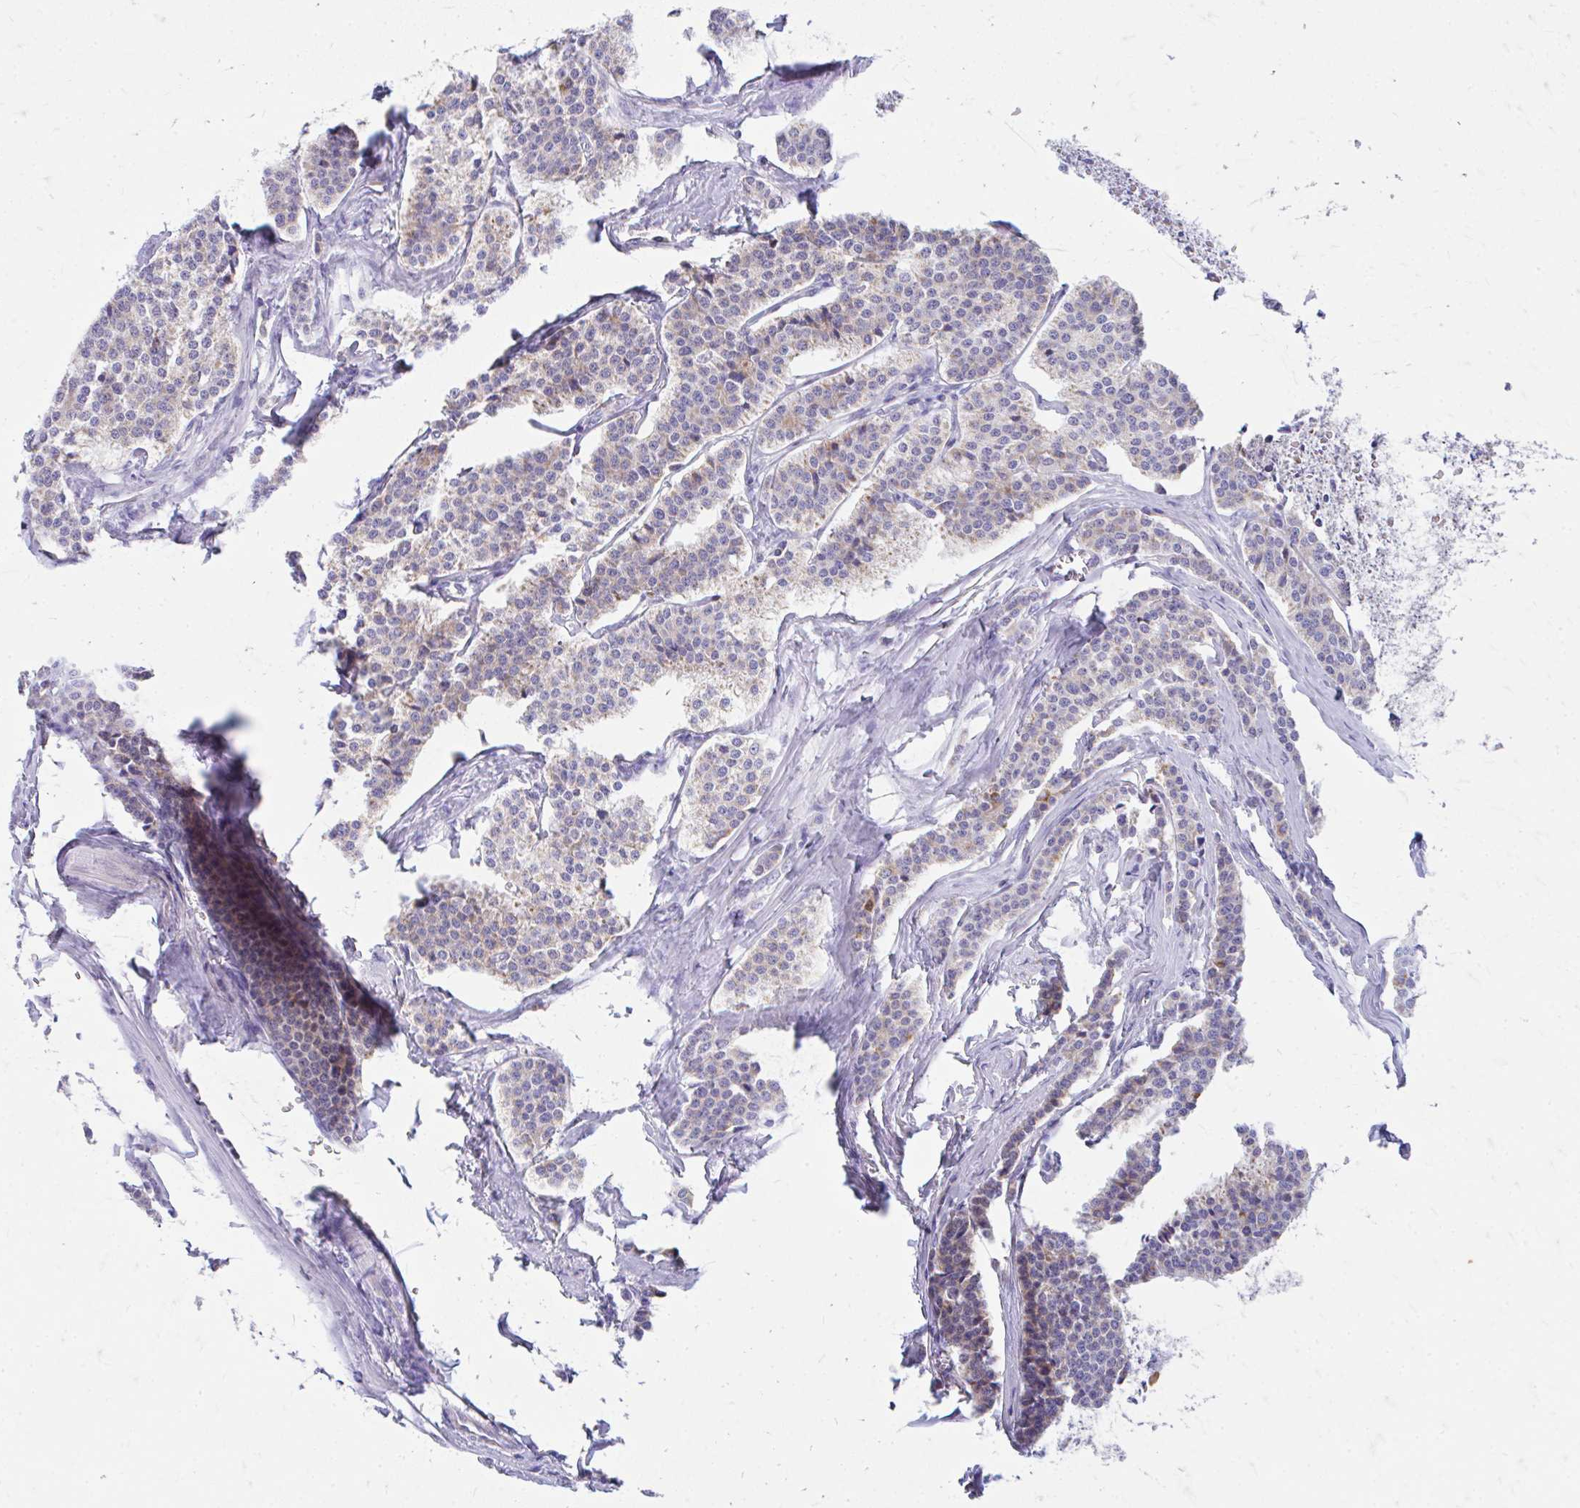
{"staining": {"intensity": "weak", "quantity": "25%-75%", "location": "cytoplasmic/membranous"}, "tissue": "carcinoid", "cell_type": "Tumor cells", "image_type": "cancer", "snomed": [{"axis": "morphology", "description": "Carcinoid, malignant, NOS"}, {"axis": "topography", "description": "Small intestine"}], "caption": "Brown immunohistochemical staining in carcinoid displays weak cytoplasmic/membranous staining in about 25%-75% of tumor cells.", "gene": "MRPL19", "patient": {"sex": "male", "age": 63}}